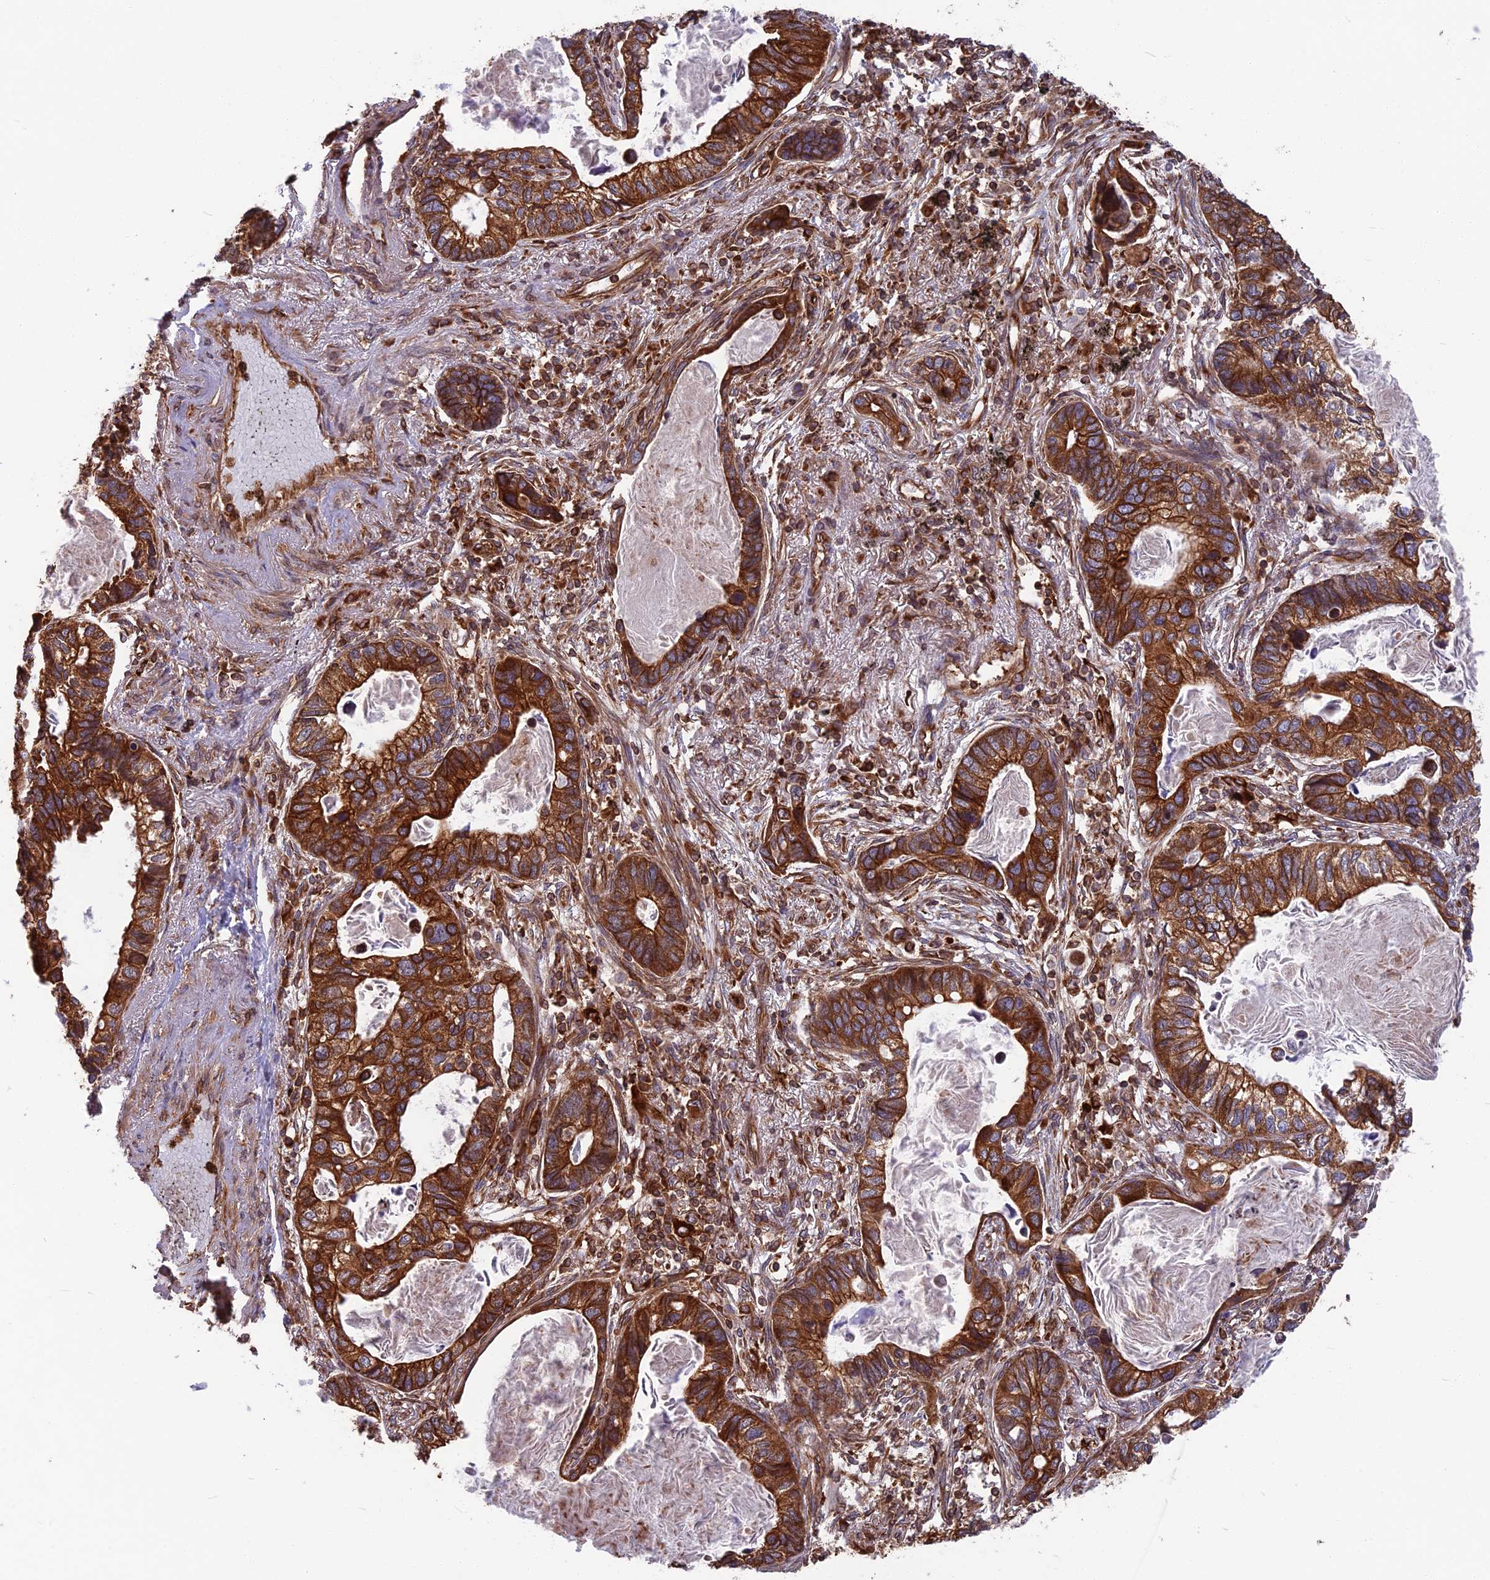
{"staining": {"intensity": "strong", "quantity": ">75%", "location": "cytoplasmic/membranous"}, "tissue": "lung cancer", "cell_type": "Tumor cells", "image_type": "cancer", "snomed": [{"axis": "morphology", "description": "Adenocarcinoma, NOS"}, {"axis": "topography", "description": "Lung"}], "caption": "Tumor cells demonstrate high levels of strong cytoplasmic/membranous positivity in about >75% of cells in lung adenocarcinoma.", "gene": "WDR1", "patient": {"sex": "male", "age": 67}}